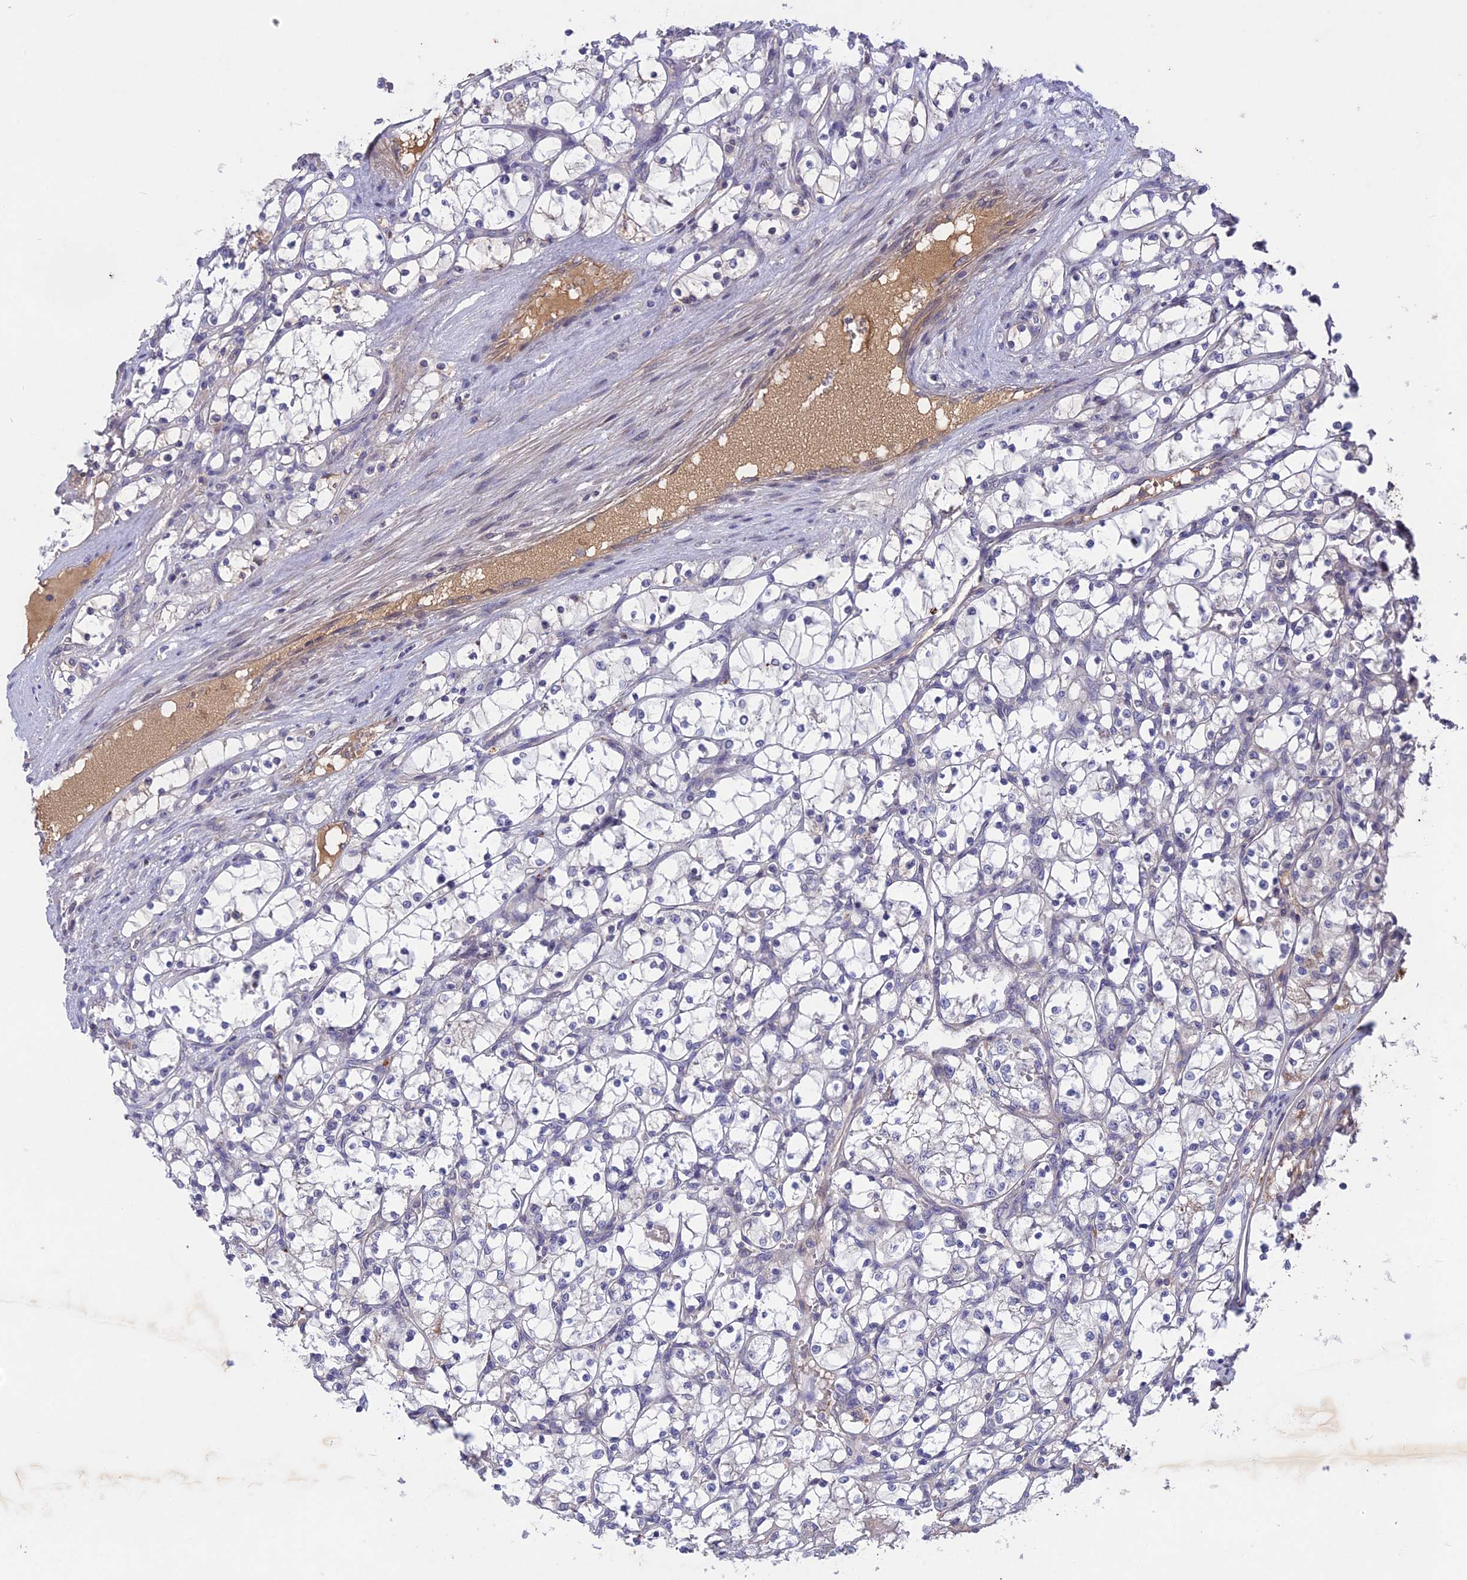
{"staining": {"intensity": "negative", "quantity": "none", "location": "none"}, "tissue": "renal cancer", "cell_type": "Tumor cells", "image_type": "cancer", "snomed": [{"axis": "morphology", "description": "Adenocarcinoma, NOS"}, {"axis": "topography", "description": "Kidney"}], "caption": "A micrograph of human renal cancer is negative for staining in tumor cells. (Immunohistochemistry, brightfield microscopy, high magnification).", "gene": "ADO", "patient": {"sex": "female", "age": 69}}